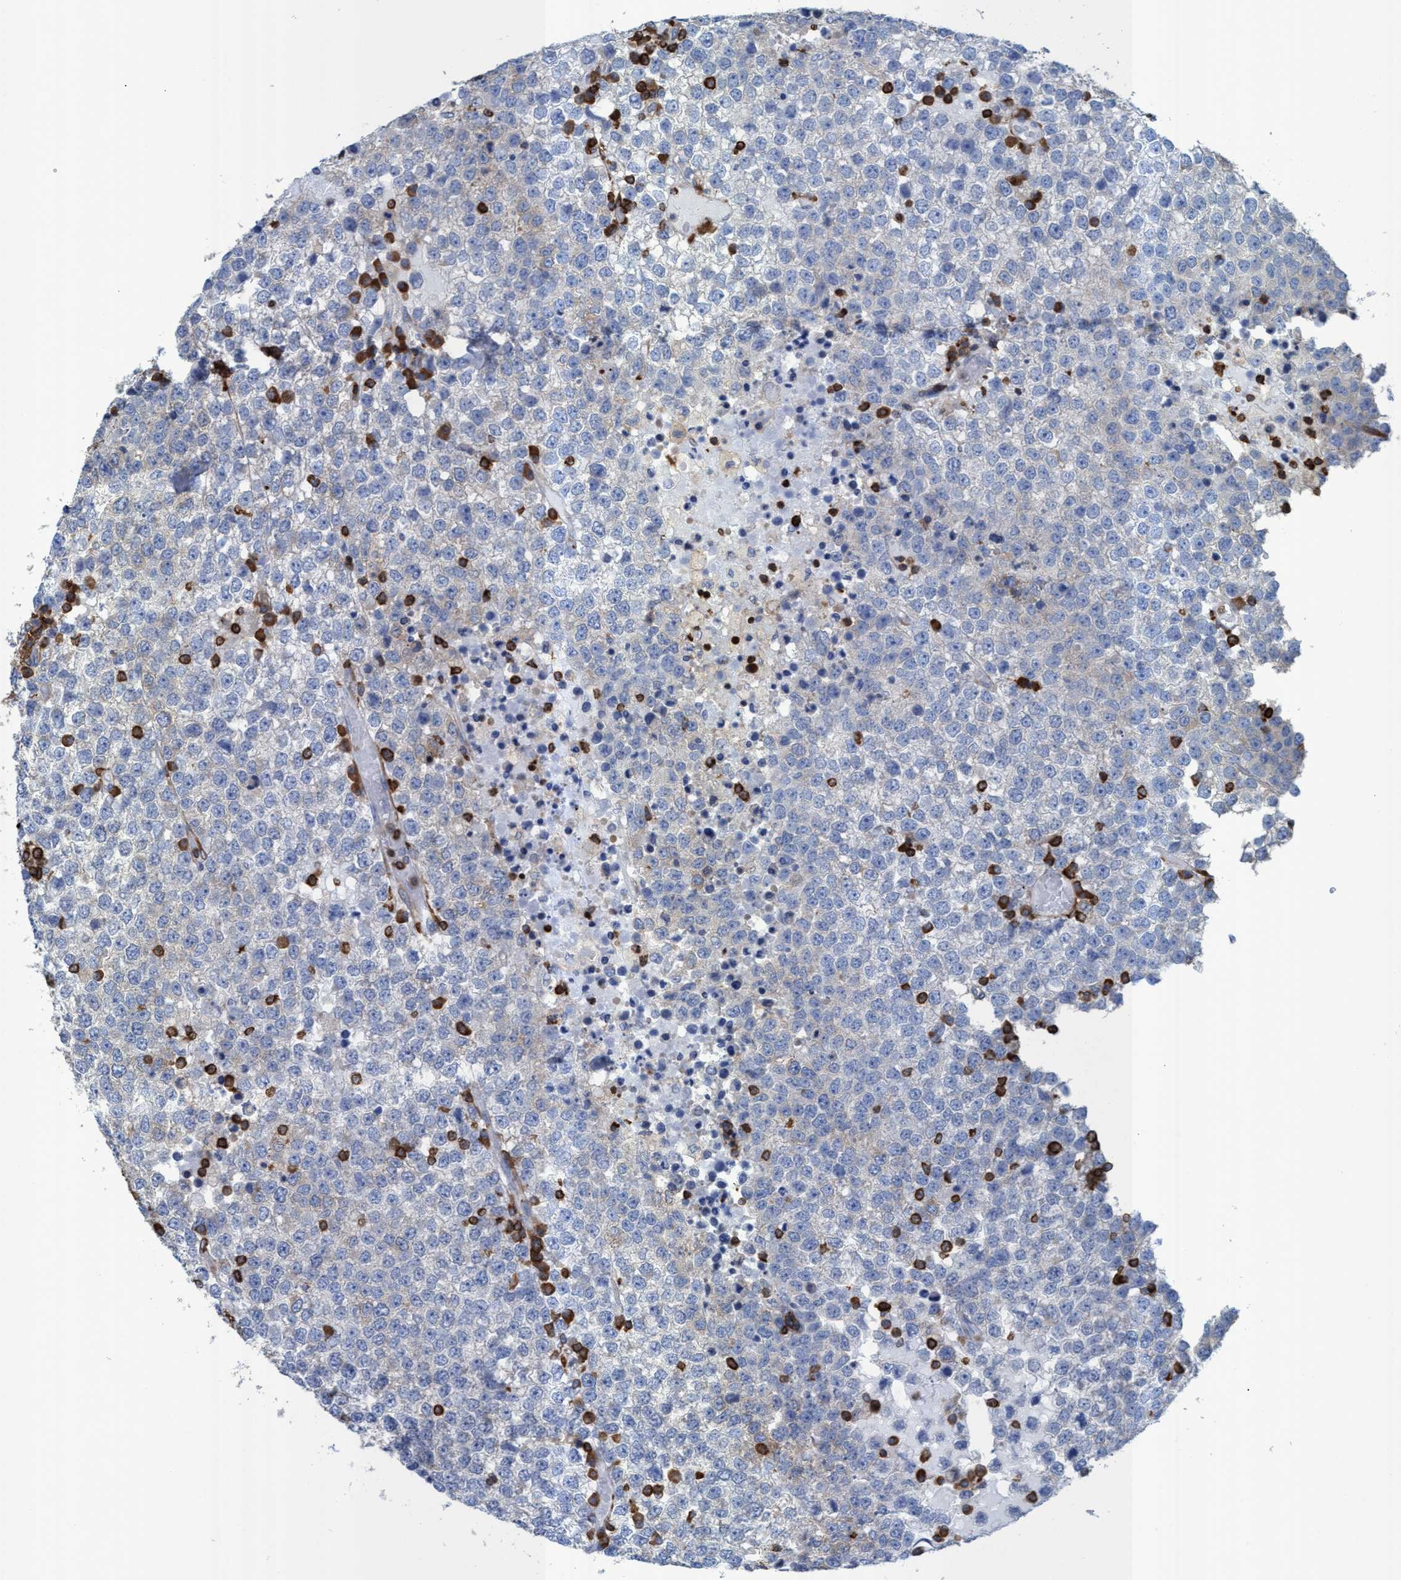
{"staining": {"intensity": "negative", "quantity": "none", "location": "none"}, "tissue": "testis cancer", "cell_type": "Tumor cells", "image_type": "cancer", "snomed": [{"axis": "morphology", "description": "Seminoma, NOS"}, {"axis": "topography", "description": "Testis"}], "caption": "There is no significant expression in tumor cells of seminoma (testis).", "gene": "EZR", "patient": {"sex": "male", "age": 65}}